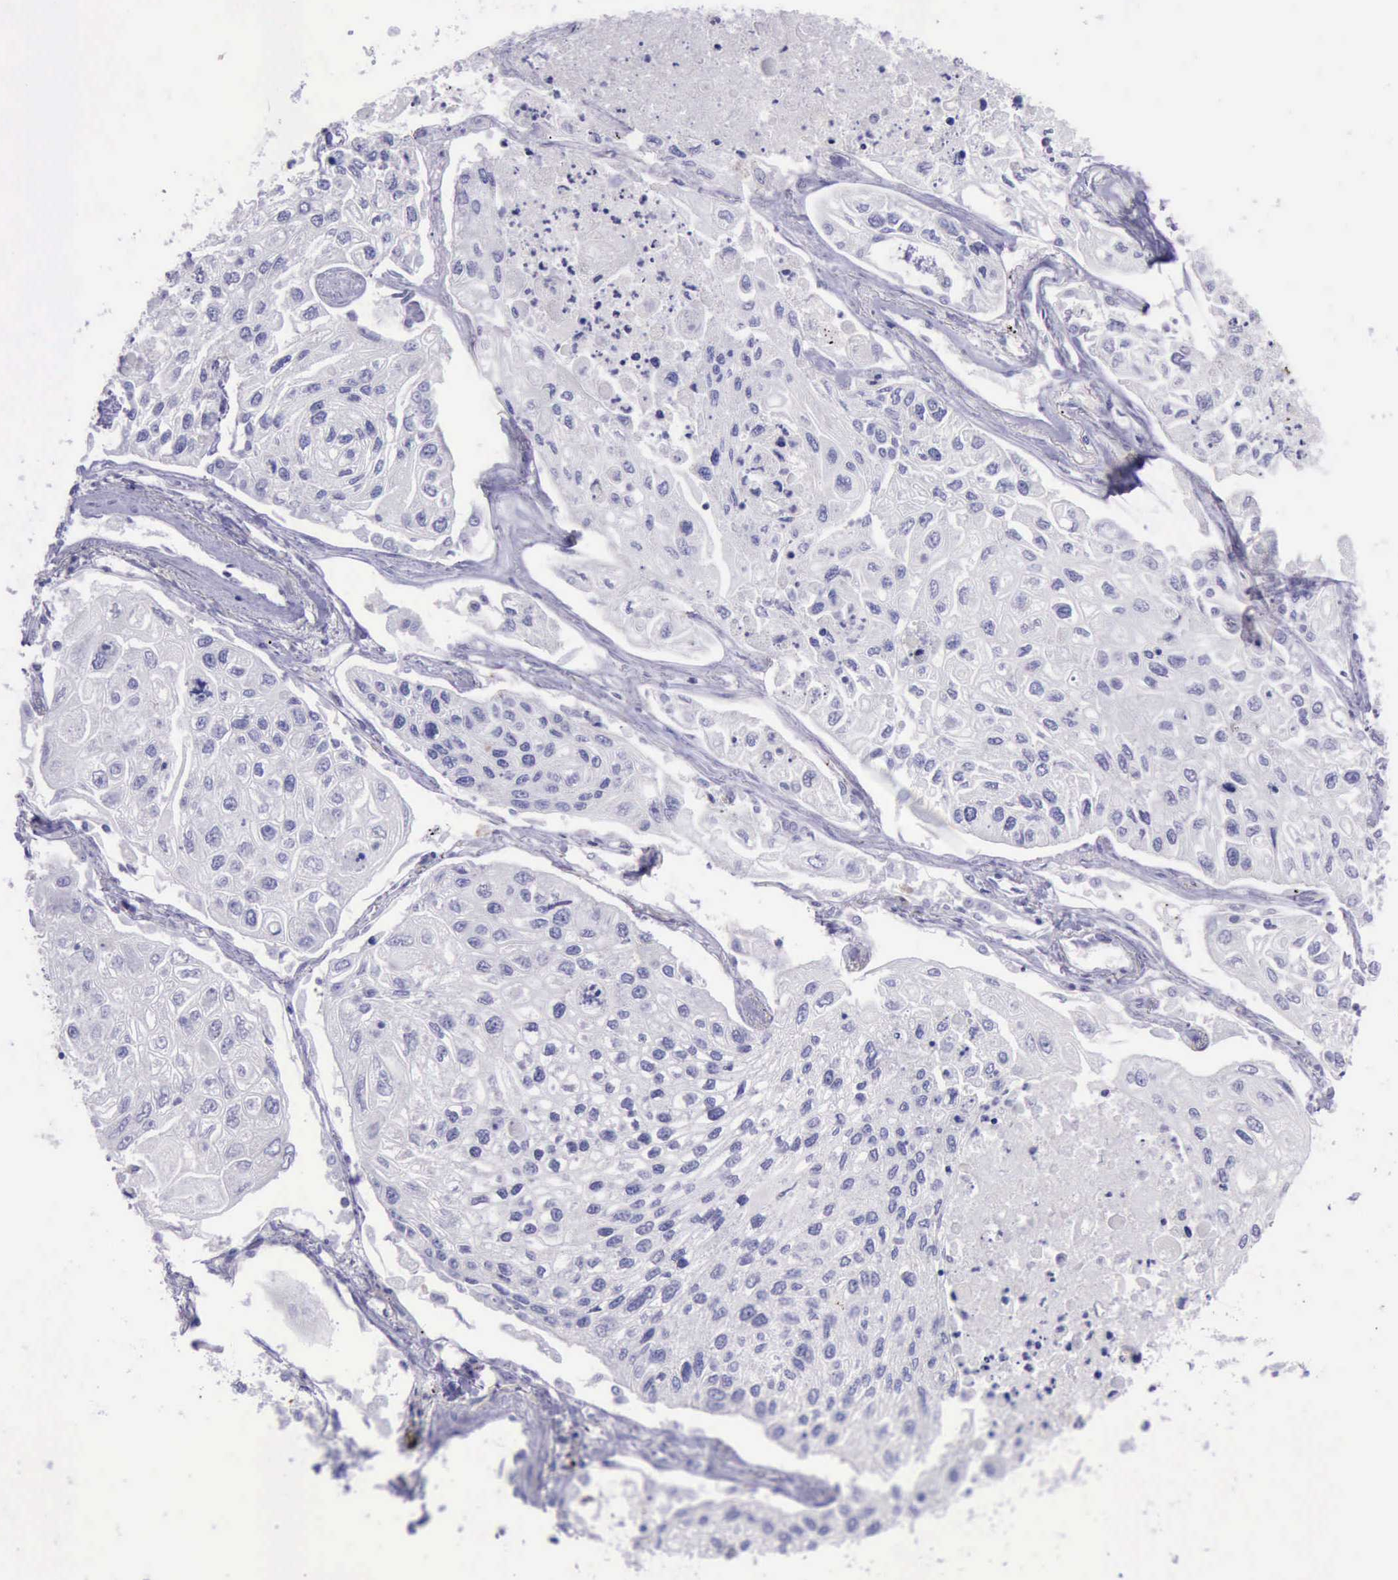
{"staining": {"intensity": "negative", "quantity": "none", "location": "none"}, "tissue": "lung cancer", "cell_type": "Tumor cells", "image_type": "cancer", "snomed": [{"axis": "morphology", "description": "Squamous cell carcinoma, NOS"}, {"axis": "topography", "description": "Lung"}], "caption": "High magnification brightfield microscopy of lung squamous cell carcinoma stained with DAB (3,3'-diaminobenzidine) (brown) and counterstained with hematoxylin (blue): tumor cells show no significant staining.", "gene": "BTK", "patient": {"sex": "male", "age": 75}}